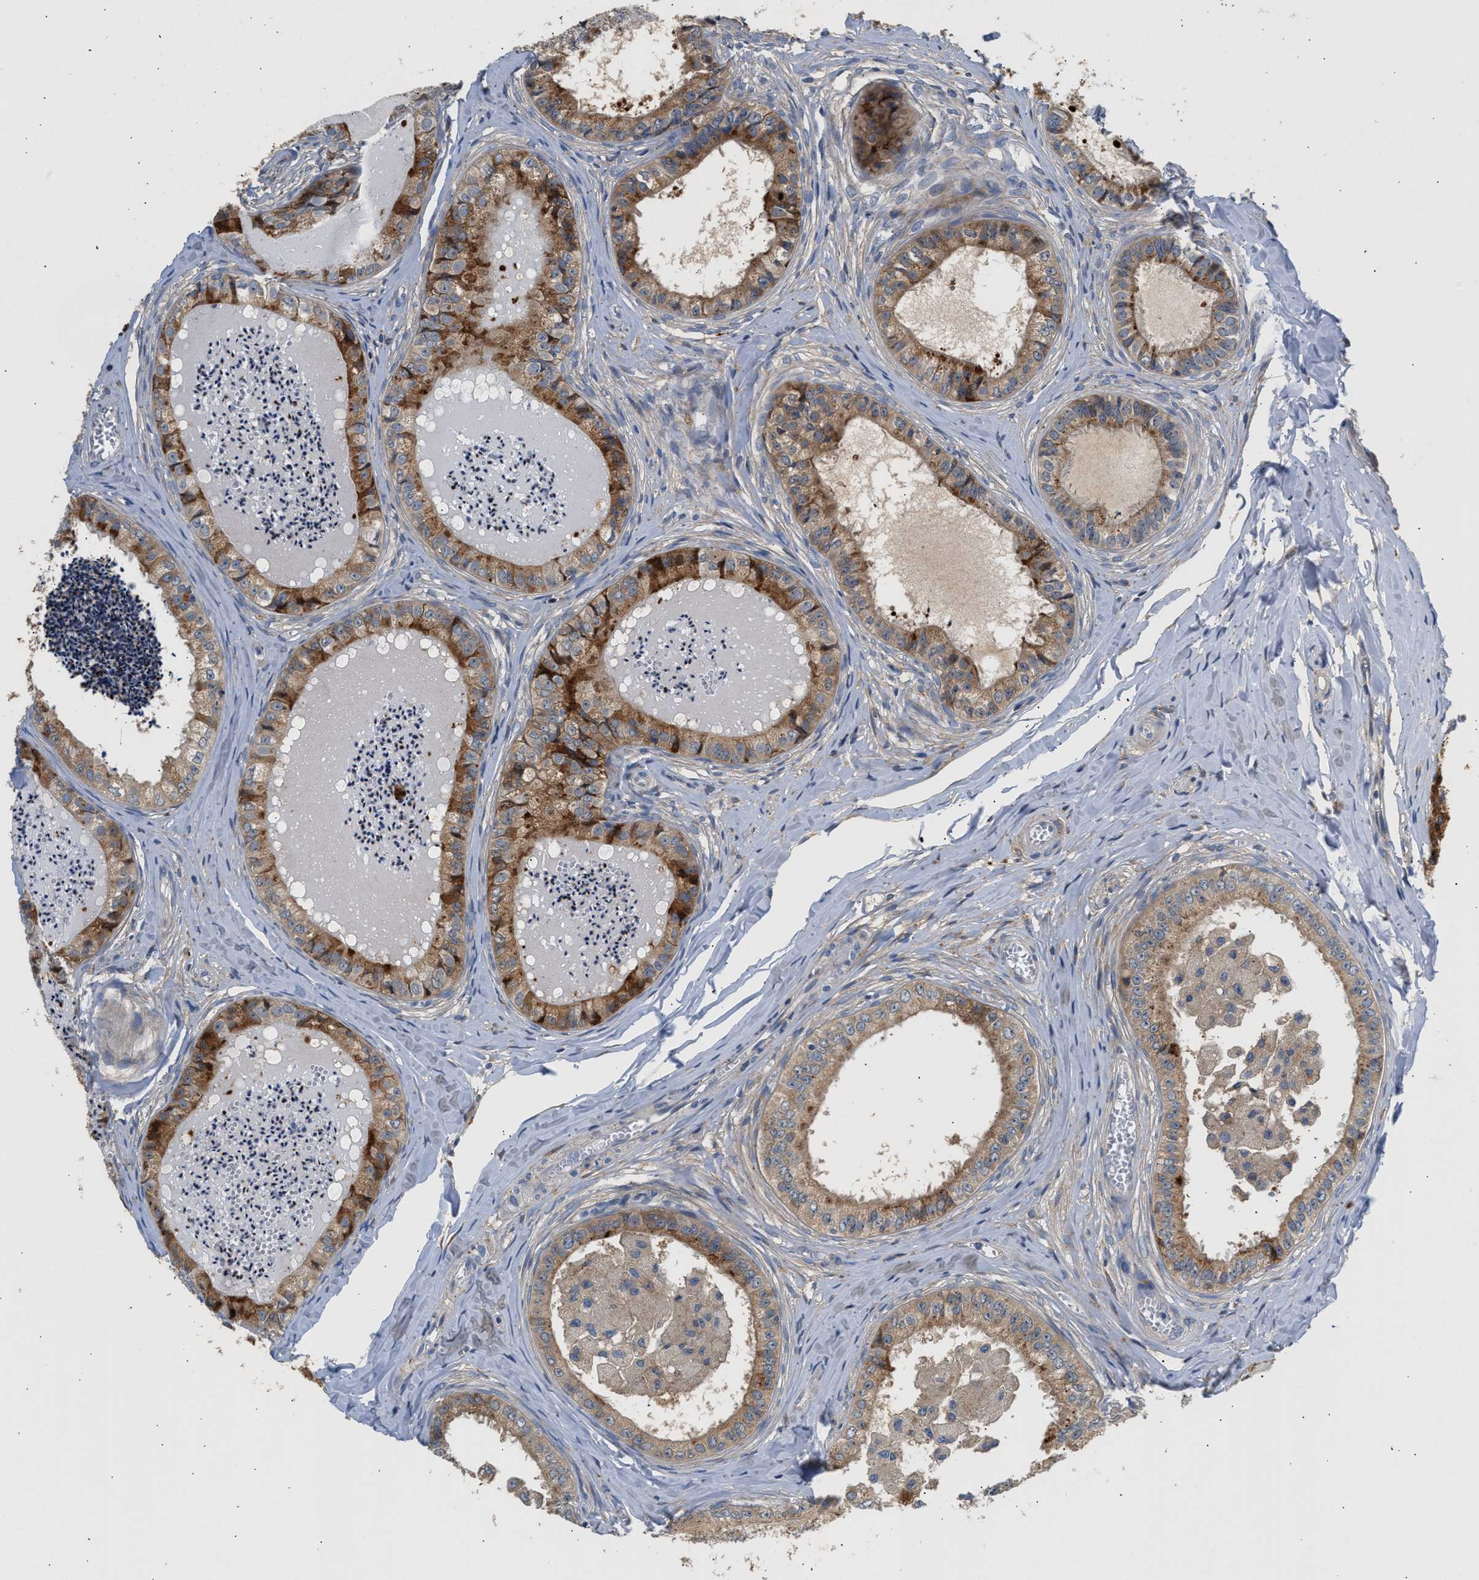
{"staining": {"intensity": "strong", "quantity": ">75%", "location": "cytoplasmic/membranous"}, "tissue": "epididymis", "cell_type": "Glandular cells", "image_type": "normal", "snomed": [{"axis": "morphology", "description": "Normal tissue, NOS"}, {"axis": "topography", "description": "Epididymis"}], "caption": "IHC staining of normal epididymis, which reveals high levels of strong cytoplasmic/membranous staining in approximately >75% of glandular cells indicating strong cytoplasmic/membranous protein staining. The staining was performed using DAB (3,3'-diaminobenzidine) (brown) for protein detection and nuclei were counterstained in hematoxylin (blue).", "gene": "AMZ1", "patient": {"sex": "male", "age": 31}}